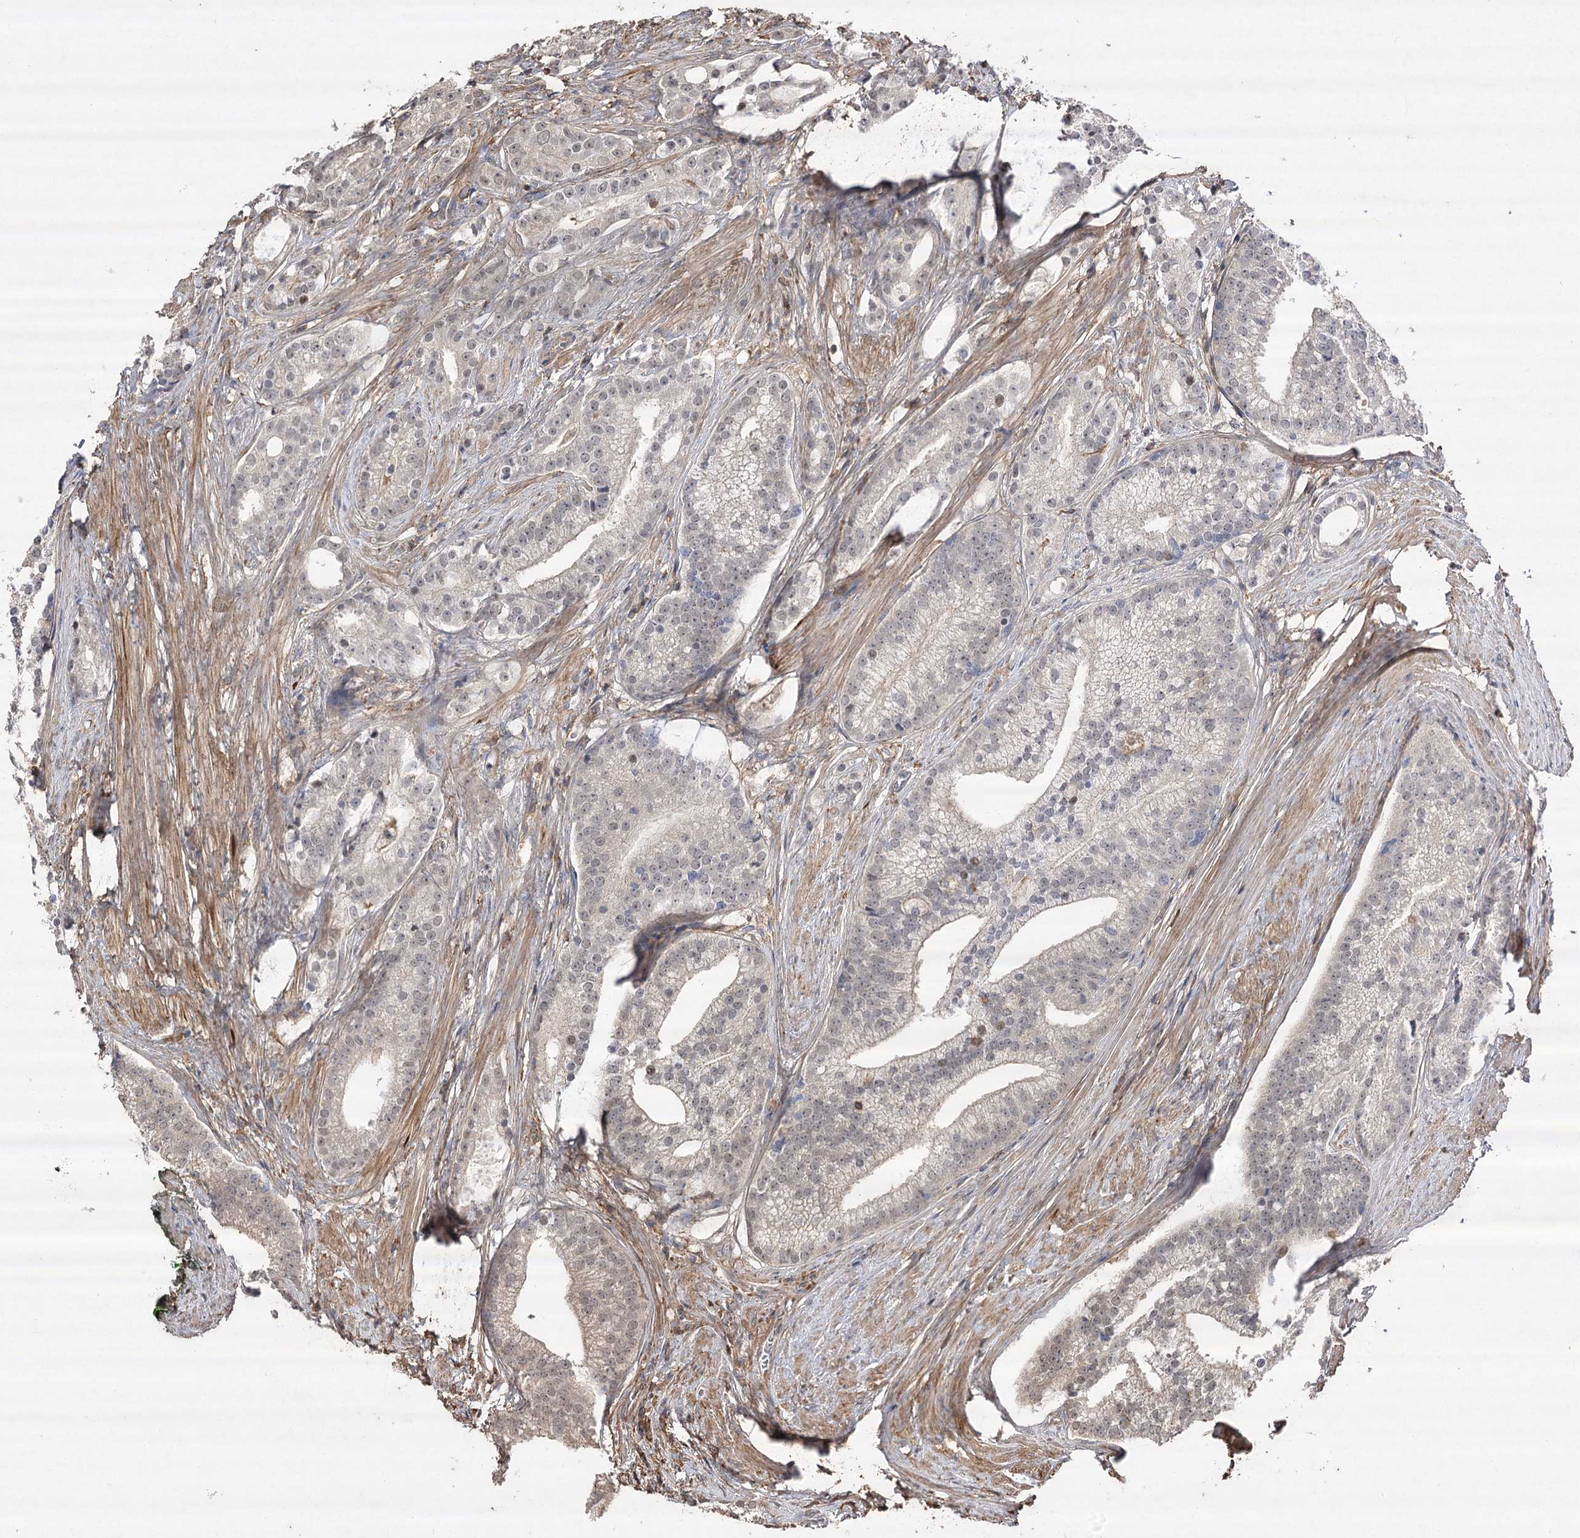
{"staining": {"intensity": "weak", "quantity": "<25%", "location": "nuclear"}, "tissue": "prostate cancer", "cell_type": "Tumor cells", "image_type": "cancer", "snomed": [{"axis": "morphology", "description": "Adenocarcinoma, Low grade"}, {"axis": "topography", "description": "Prostate"}], "caption": "High power microscopy image of an immunohistochemistry image of prostate cancer, revealing no significant positivity in tumor cells.", "gene": "OBSL1", "patient": {"sex": "male", "age": 71}}